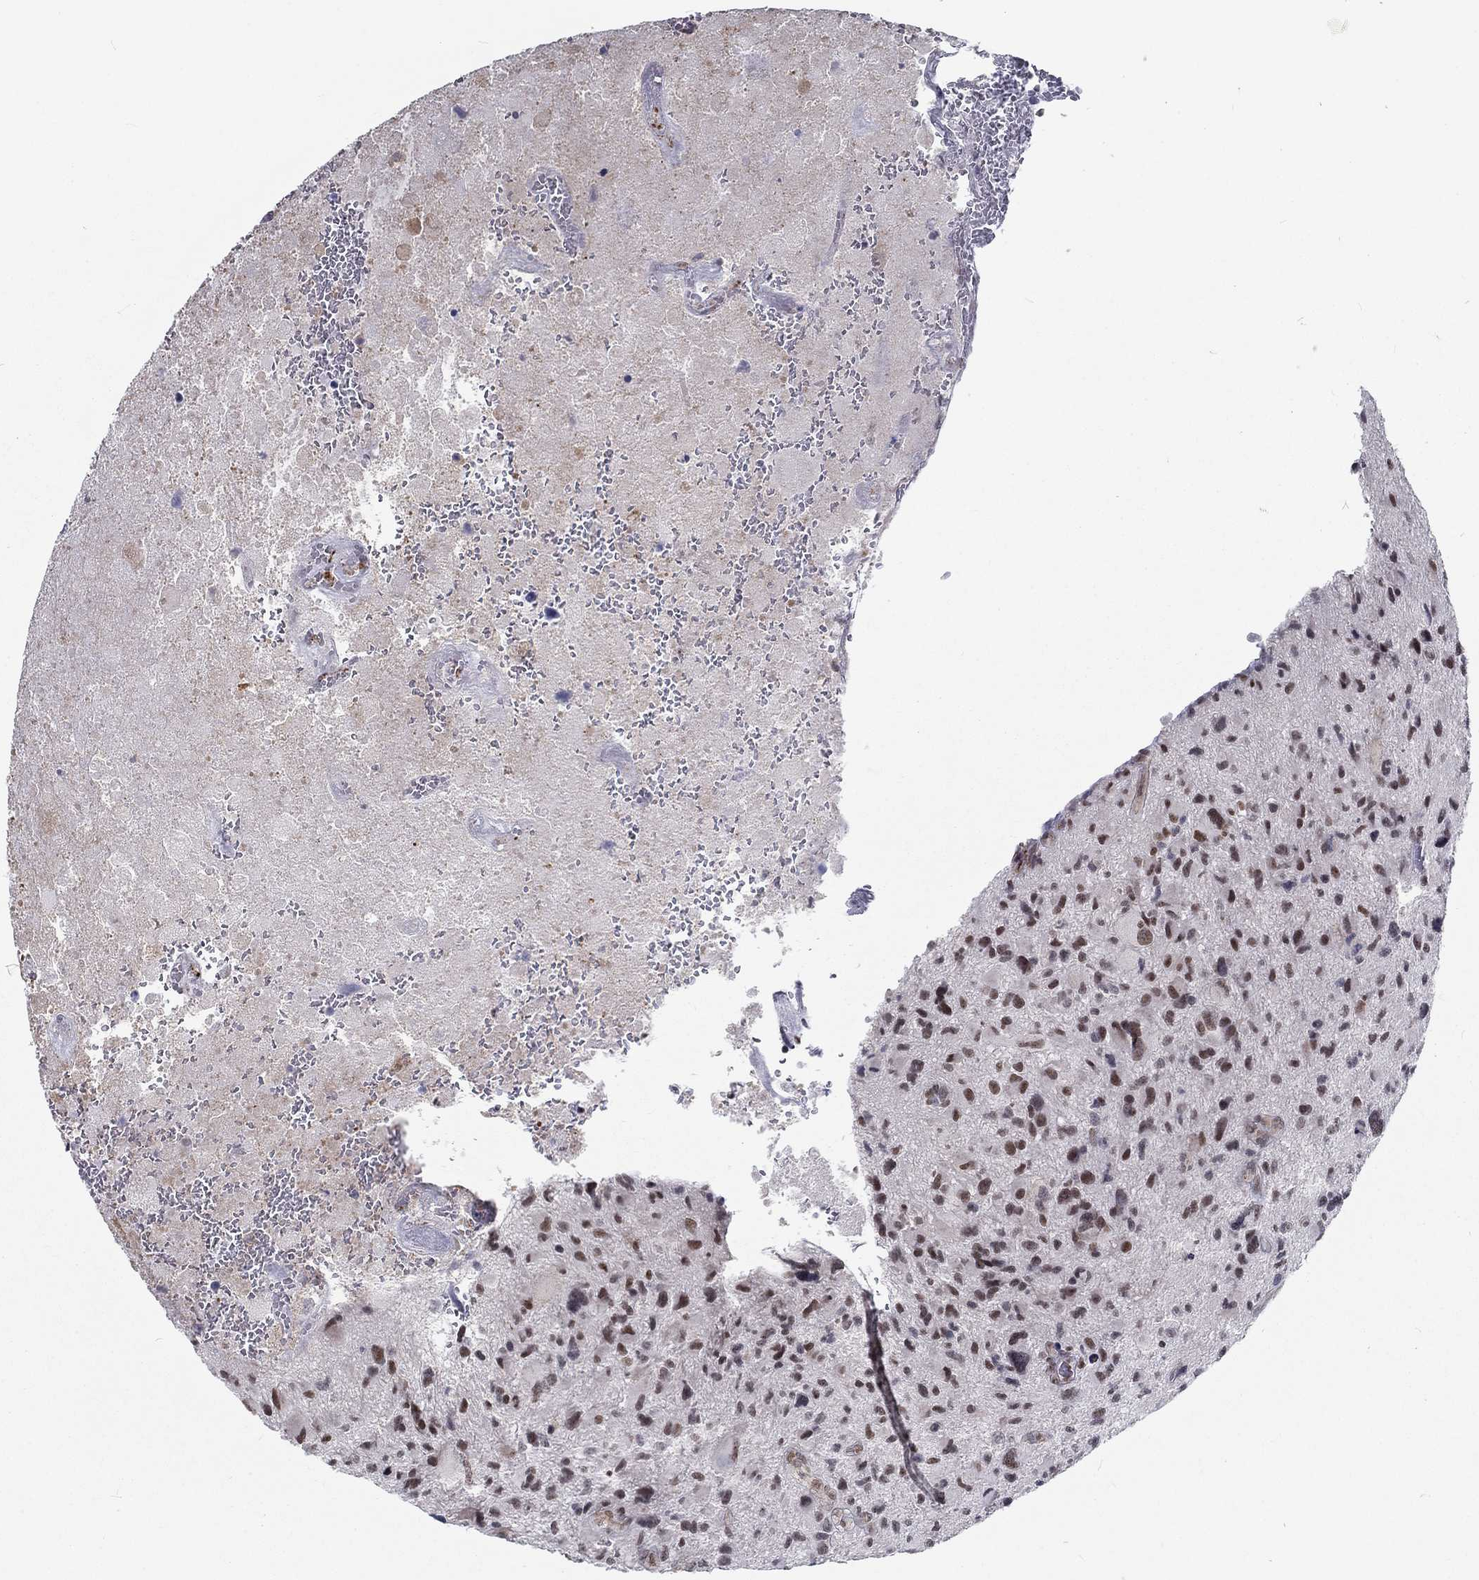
{"staining": {"intensity": "moderate", "quantity": "25%-75%", "location": "nuclear"}, "tissue": "glioma", "cell_type": "Tumor cells", "image_type": "cancer", "snomed": [{"axis": "morphology", "description": "Glioma, malignant, NOS"}, {"axis": "morphology", "description": "Glioma, malignant, High grade"}, {"axis": "topography", "description": "Brain"}], "caption": "About 25%-75% of tumor cells in human glioma exhibit moderate nuclear protein positivity as visualized by brown immunohistochemical staining.", "gene": "ZBED1", "patient": {"sex": "female", "age": 71}}